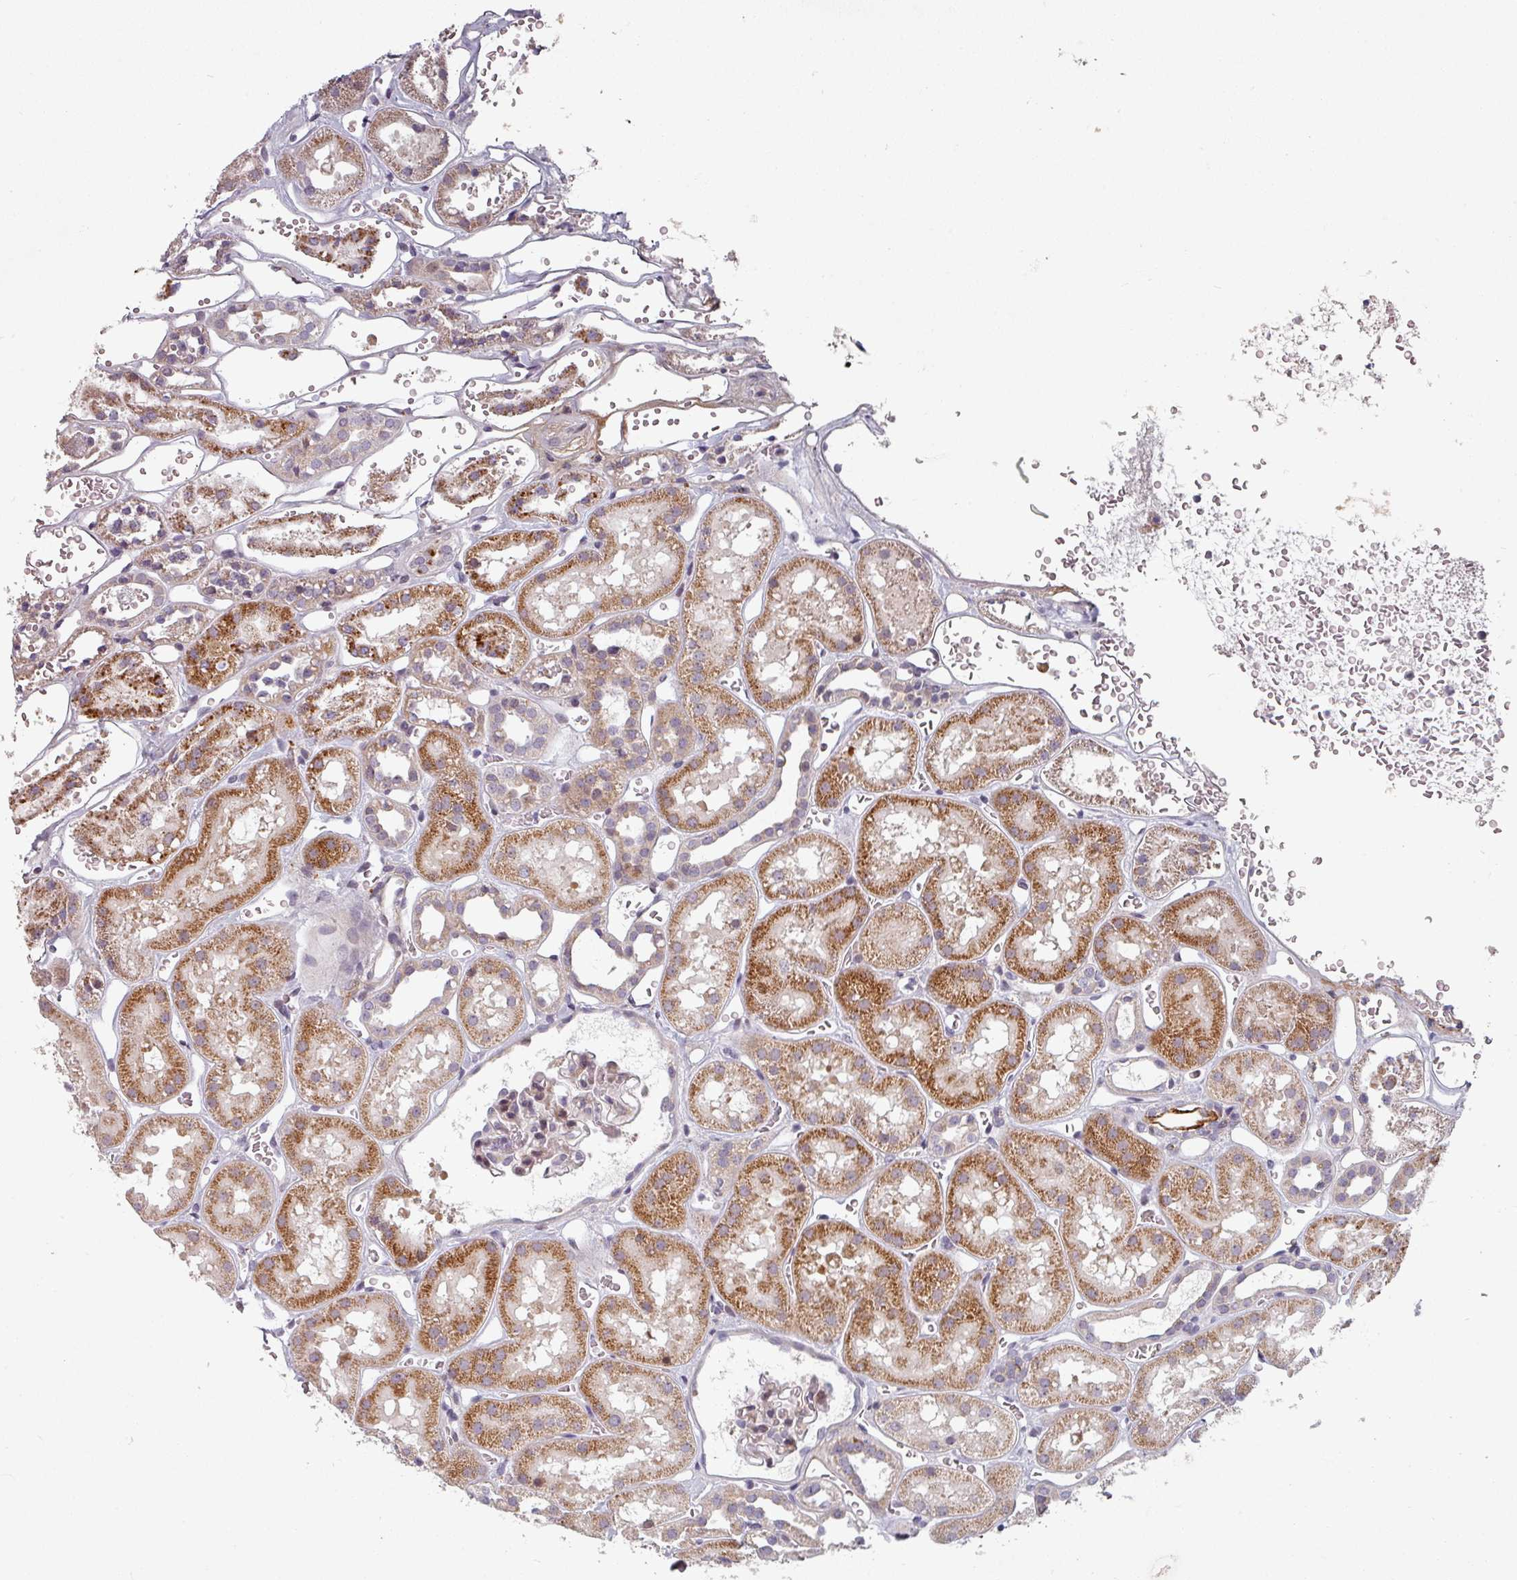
{"staining": {"intensity": "moderate", "quantity": "<25%", "location": "cytoplasmic/membranous"}, "tissue": "kidney", "cell_type": "Cells in glomeruli", "image_type": "normal", "snomed": [{"axis": "morphology", "description": "Normal tissue, NOS"}, {"axis": "topography", "description": "Kidney"}], "caption": "Kidney stained for a protein (brown) shows moderate cytoplasmic/membranous positive positivity in about <25% of cells in glomeruli.", "gene": "CYB5RL", "patient": {"sex": "female", "age": 41}}